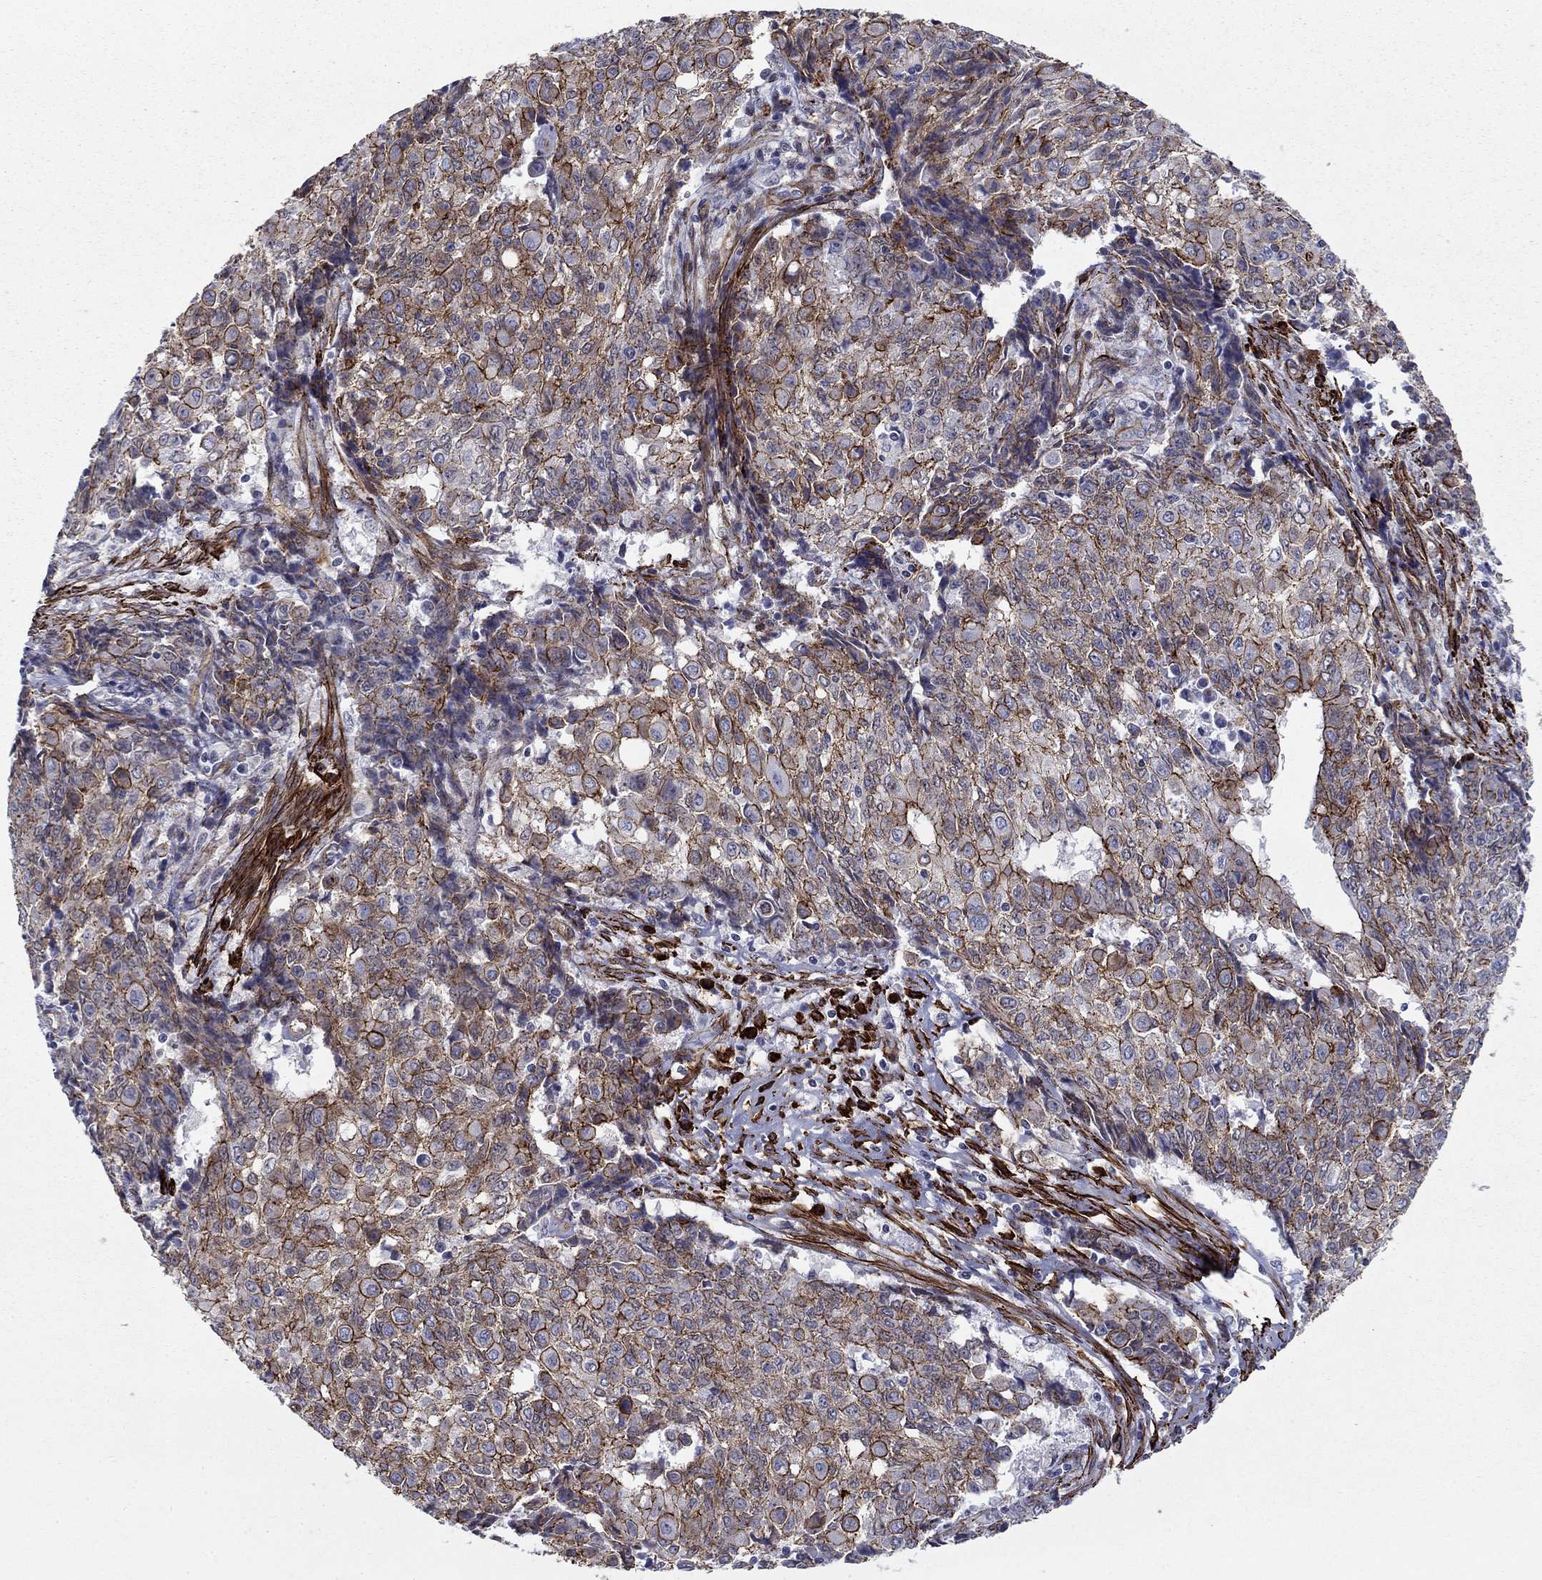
{"staining": {"intensity": "strong", "quantity": "25%-75%", "location": "cytoplasmic/membranous"}, "tissue": "ovarian cancer", "cell_type": "Tumor cells", "image_type": "cancer", "snomed": [{"axis": "morphology", "description": "Carcinoma, endometroid"}, {"axis": "topography", "description": "Ovary"}], "caption": "Tumor cells demonstrate strong cytoplasmic/membranous expression in about 25%-75% of cells in ovarian endometroid carcinoma.", "gene": "KRBA1", "patient": {"sex": "female", "age": 42}}